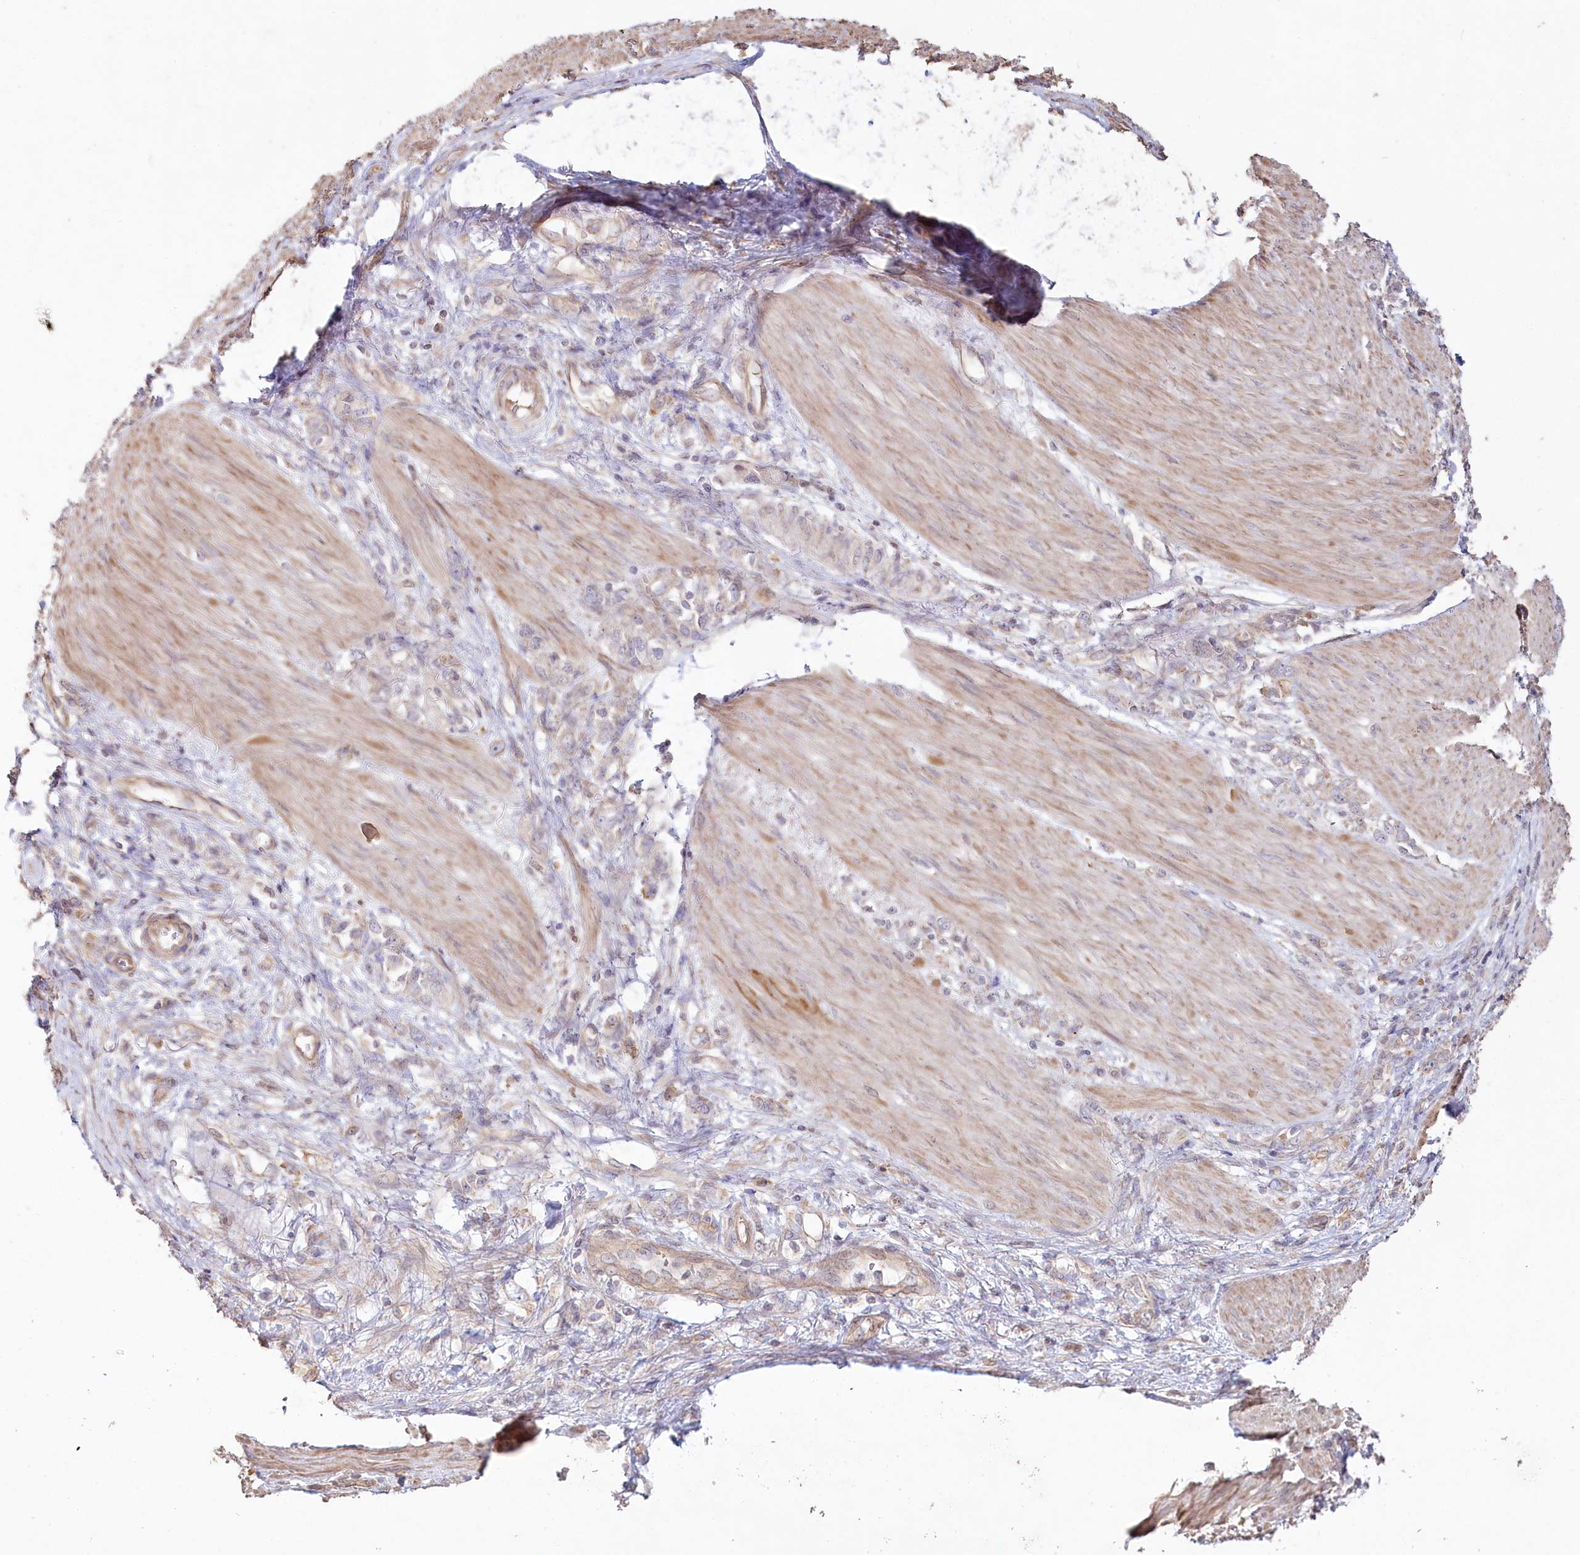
{"staining": {"intensity": "negative", "quantity": "none", "location": "none"}, "tissue": "stomach cancer", "cell_type": "Tumor cells", "image_type": "cancer", "snomed": [{"axis": "morphology", "description": "Adenocarcinoma, NOS"}, {"axis": "topography", "description": "Stomach"}], "caption": "DAB immunohistochemical staining of human adenocarcinoma (stomach) demonstrates no significant expression in tumor cells.", "gene": "TCHP", "patient": {"sex": "female", "age": 76}}